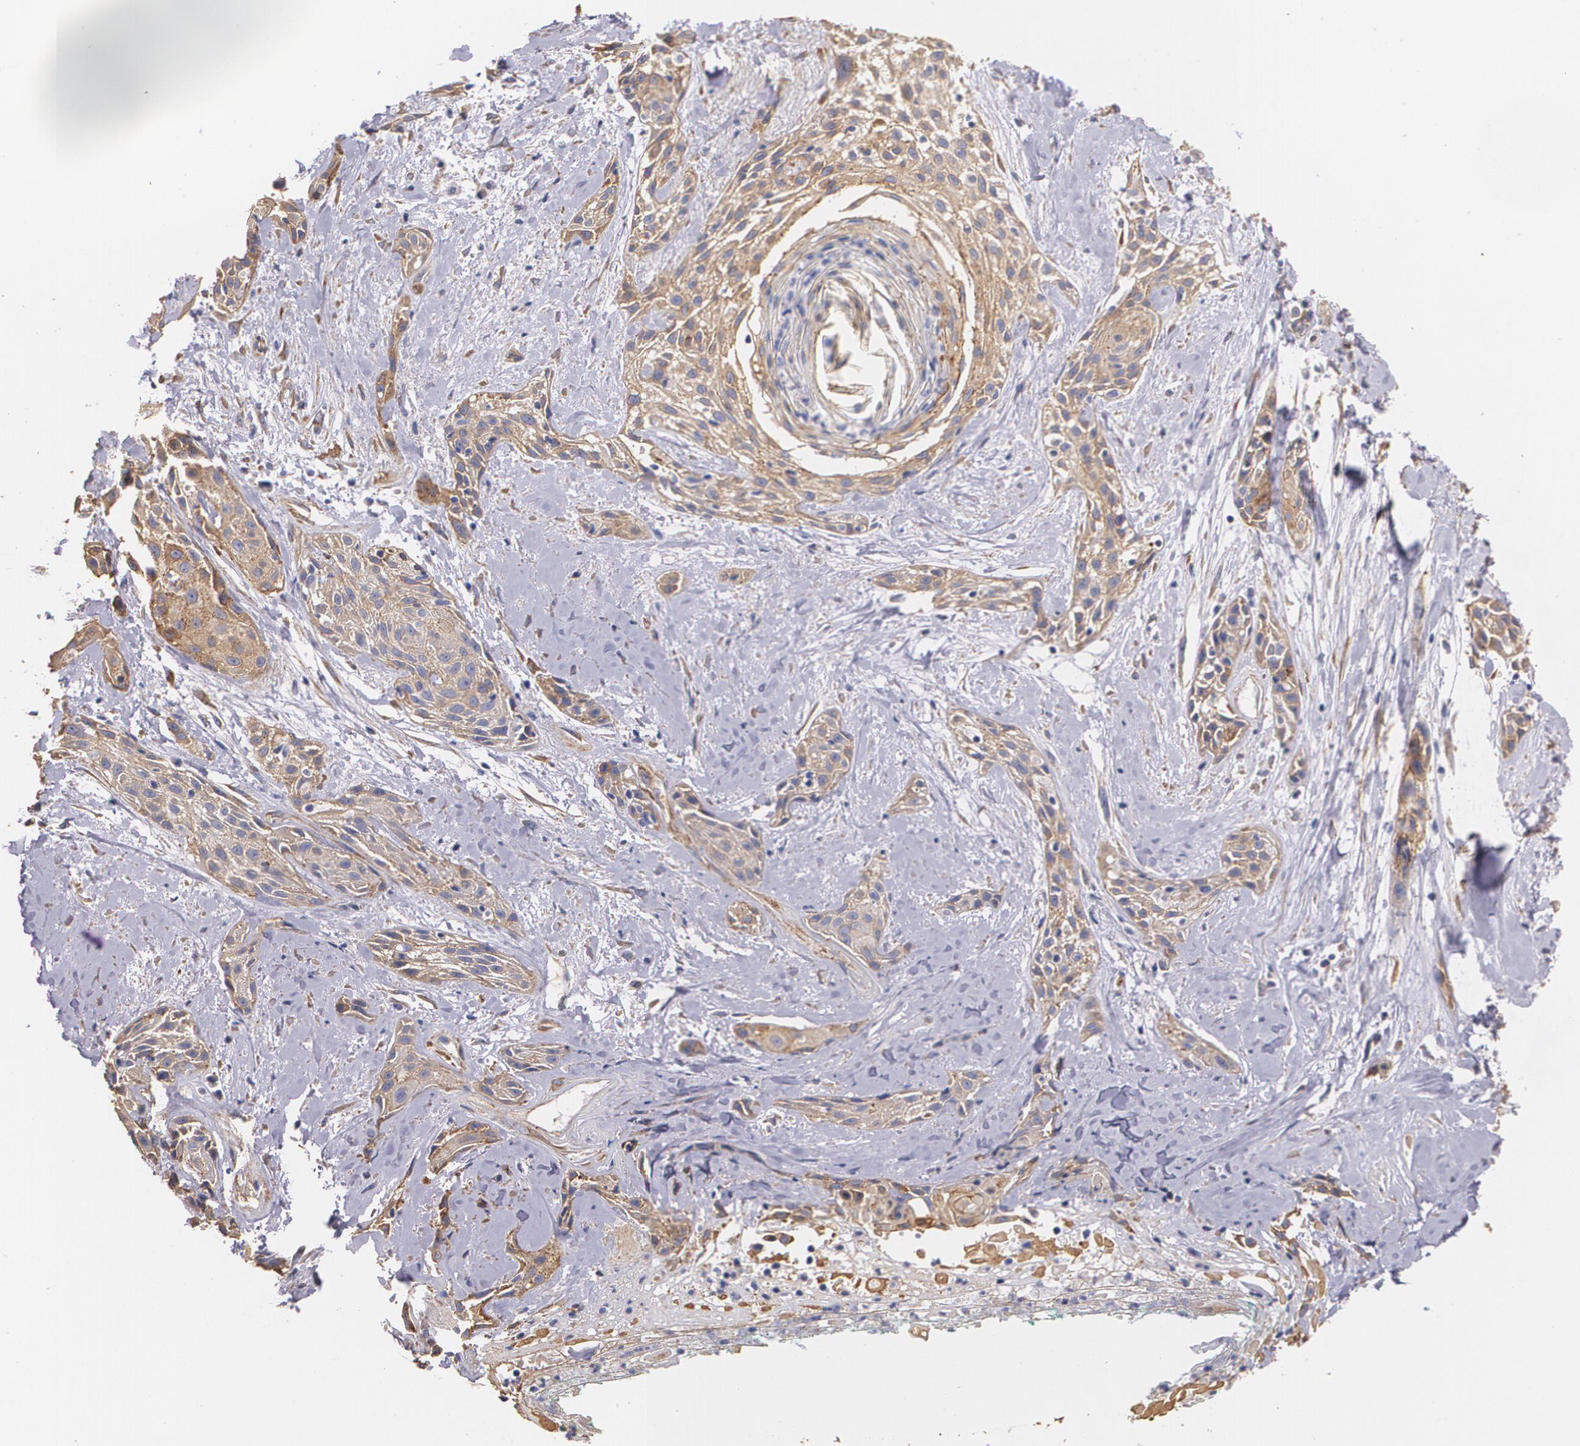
{"staining": {"intensity": "moderate", "quantity": ">75%", "location": "cytoplasmic/membranous"}, "tissue": "skin cancer", "cell_type": "Tumor cells", "image_type": "cancer", "snomed": [{"axis": "morphology", "description": "Squamous cell carcinoma, NOS"}, {"axis": "topography", "description": "Skin"}, {"axis": "topography", "description": "Anal"}], "caption": "Human squamous cell carcinoma (skin) stained with a protein marker demonstrates moderate staining in tumor cells.", "gene": "TJP1", "patient": {"sex": "male", "age": 64}}